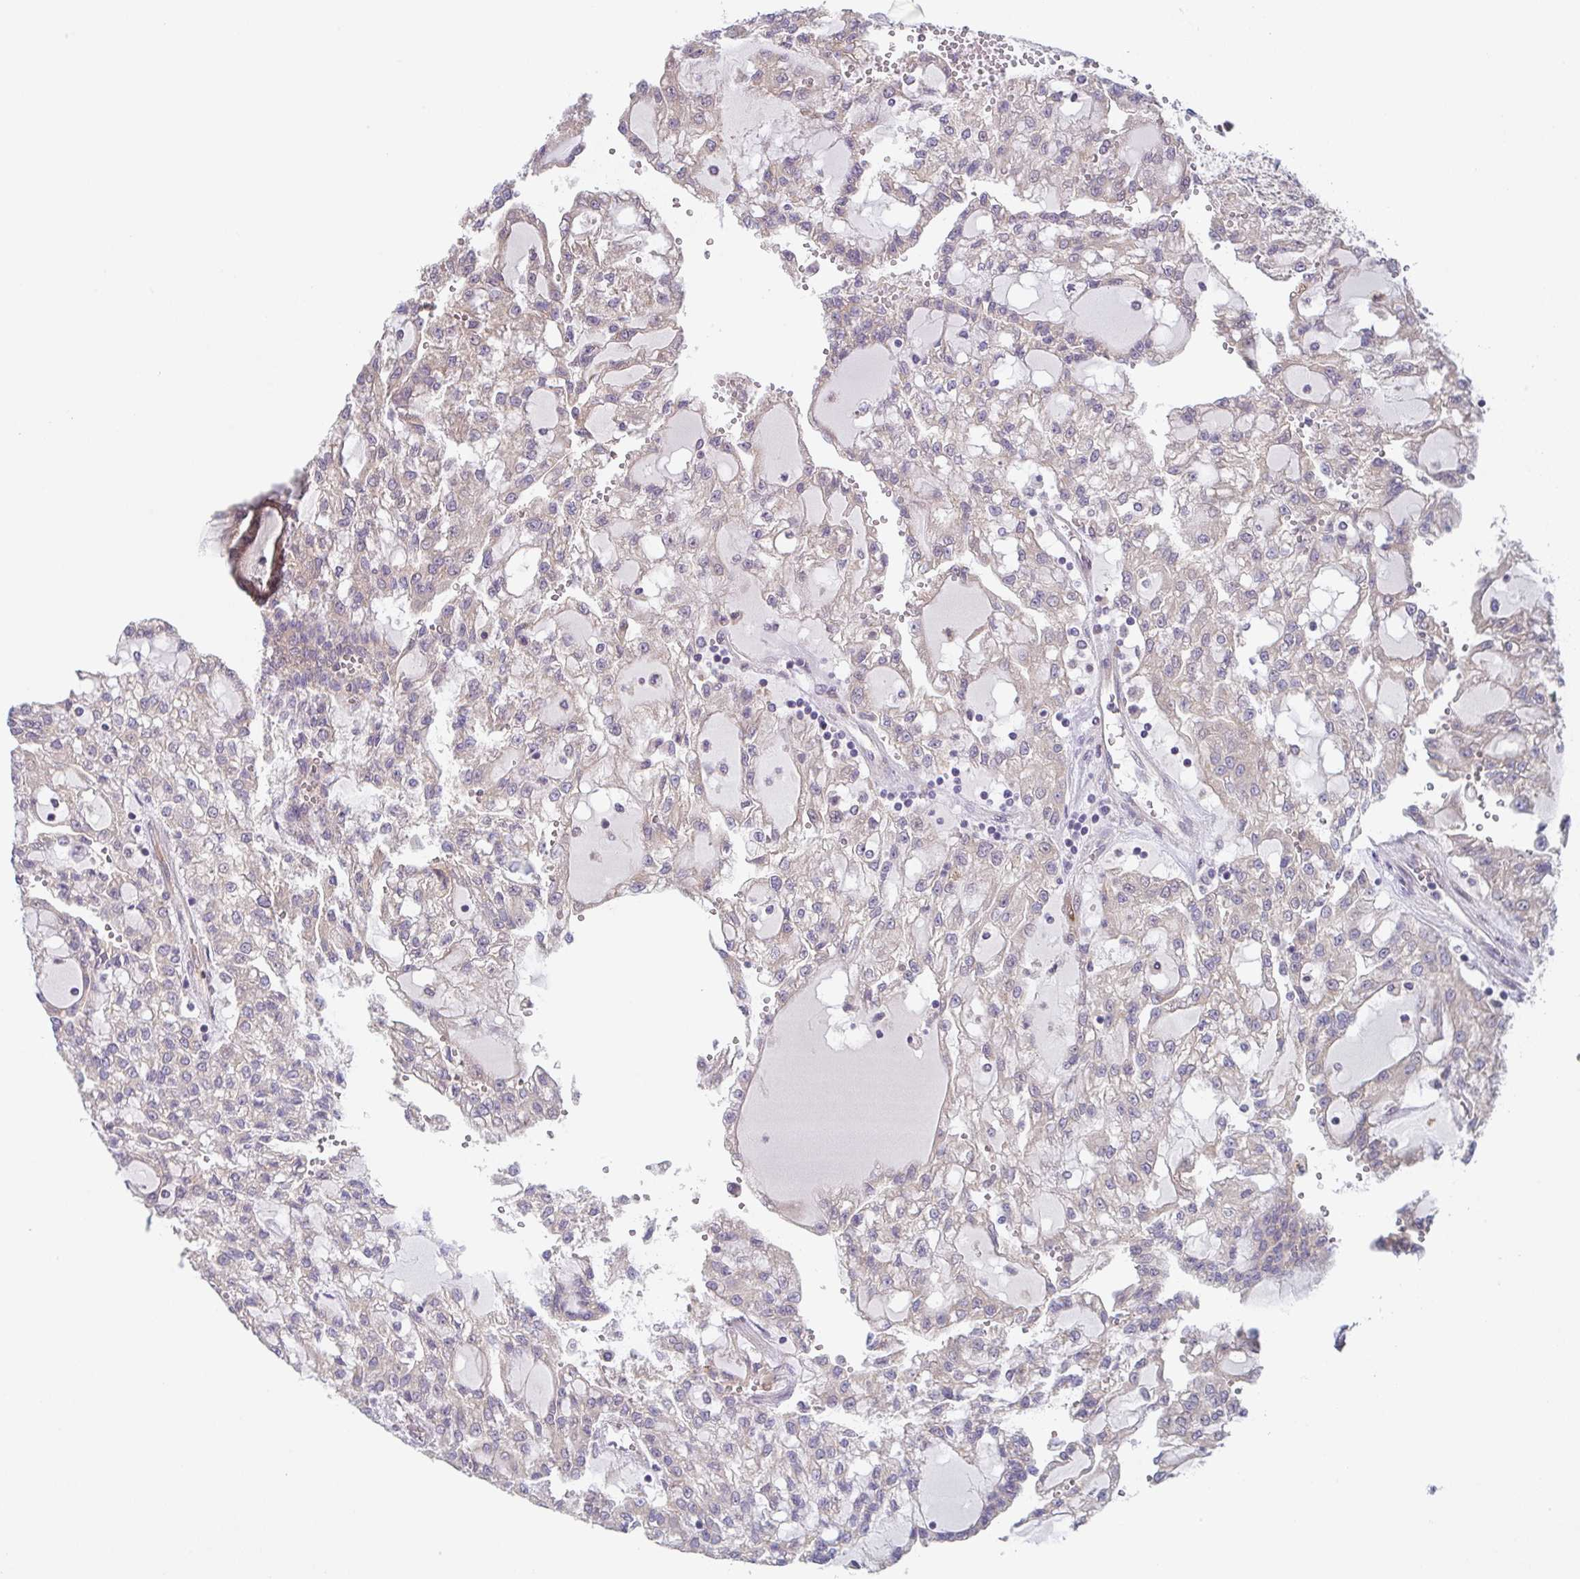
{"staining": {"intensity": "negative", "quantity": "none", "location": "none"}, "tissue": "renal cancer", "cell_type": "Tumor cells", "image_type": "cancer", "snomed": [{"axis": "morphology", "description": "Adenocarcinoma, NOS"}, {"axis": "topography", "description": "Kidney"}], "caption": "Renal cancer (adenocarcinoma) was stained to show a protein in brown. There is no significant expression in tumor cells. Nuclei are stained in blue.", "gene": "TSPAN31", "patient": {"sex": "male", "age": 63}}